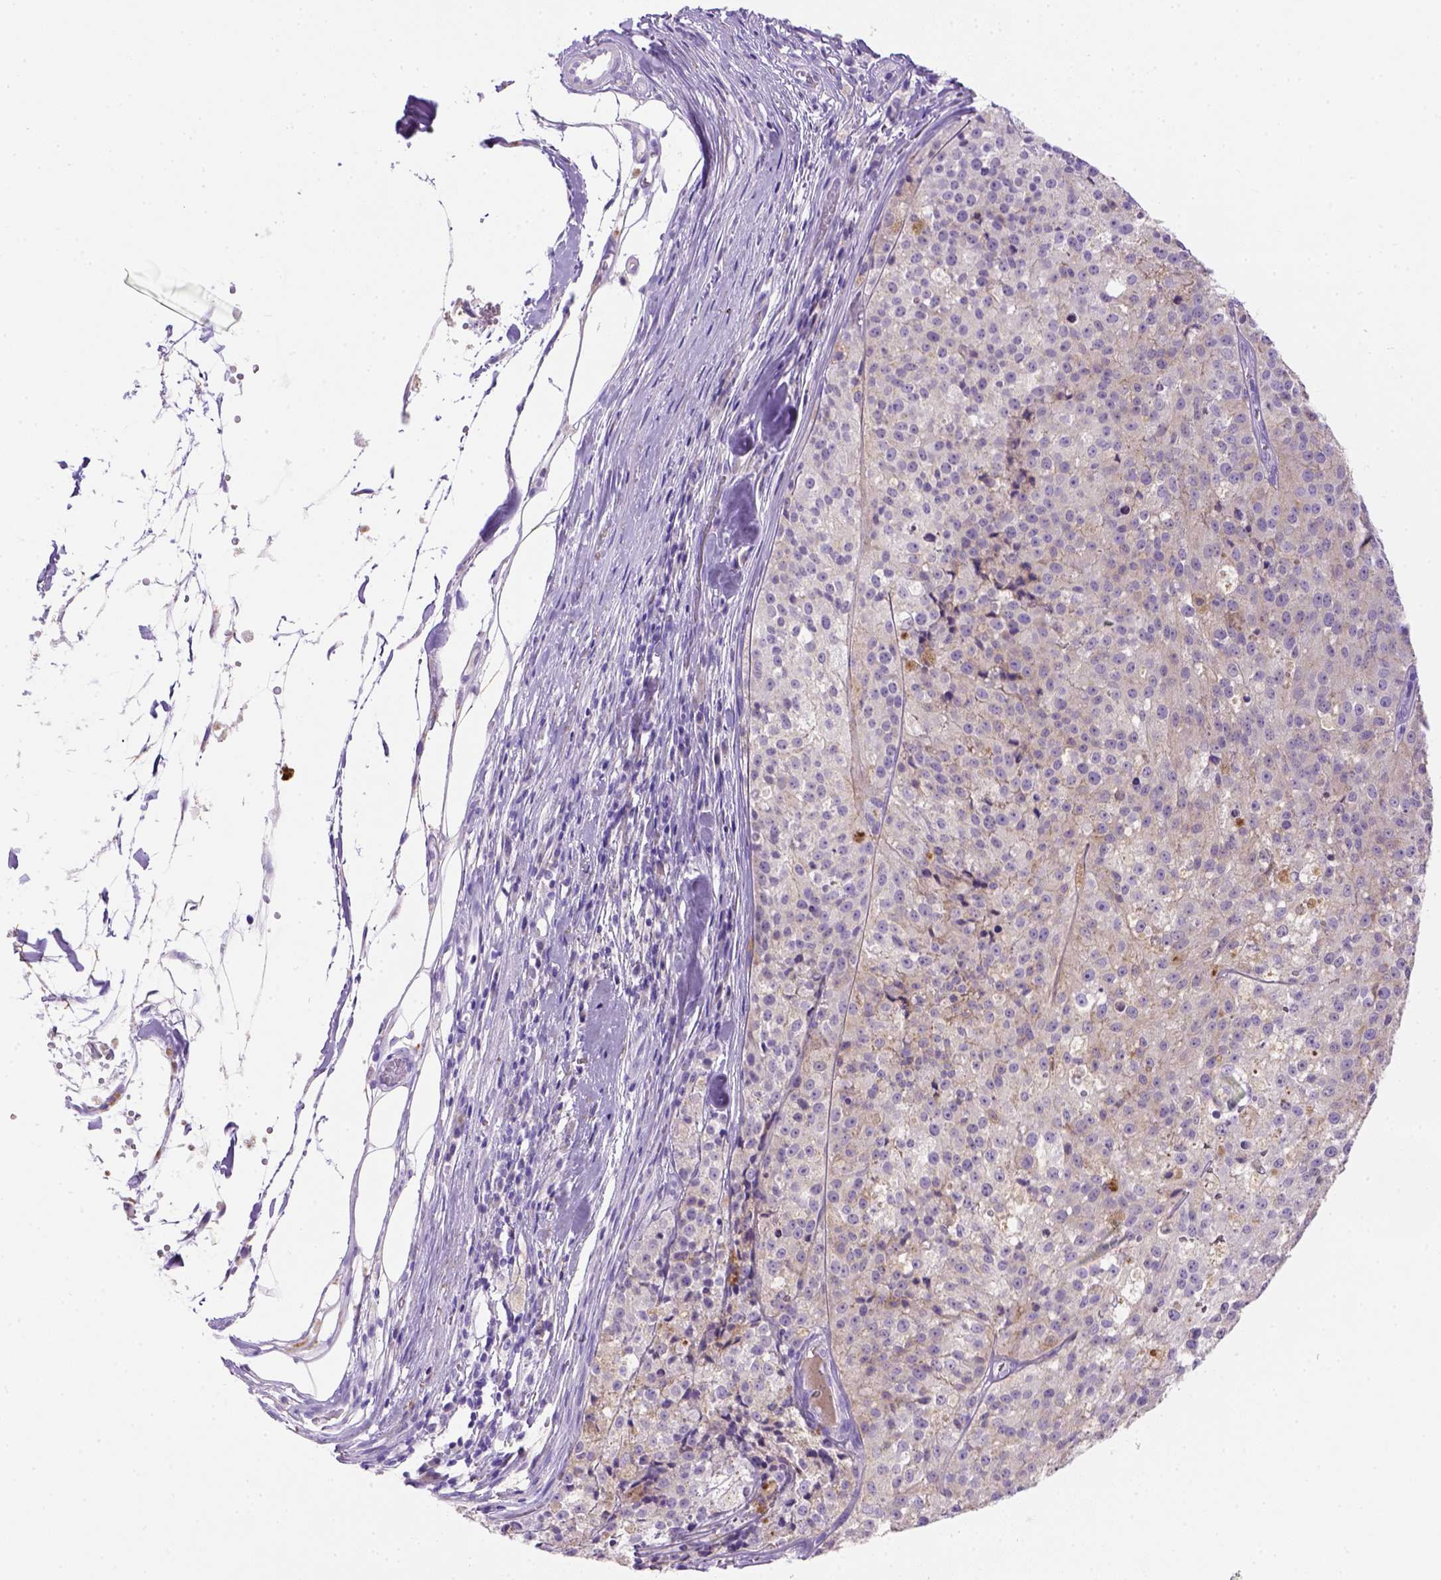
{"staining": {"intensity": "negative", "quantity": "none", "location": "none"}, "tissue": "melanoma", "cell_type": "Tumor cells", "image_type": "cancer", "snomed": [{"axis": "morphology", "description": "Malignant melanoma, Metastatic site"}, {"axis": "topography", "description": "Lymph node"}], "caption": "Immunohistochemical staining of human melanoma reveals no significant positivity in tumor cells.", "gene": "SIRPD", "patient": {"sex": "female", "age": 64}}